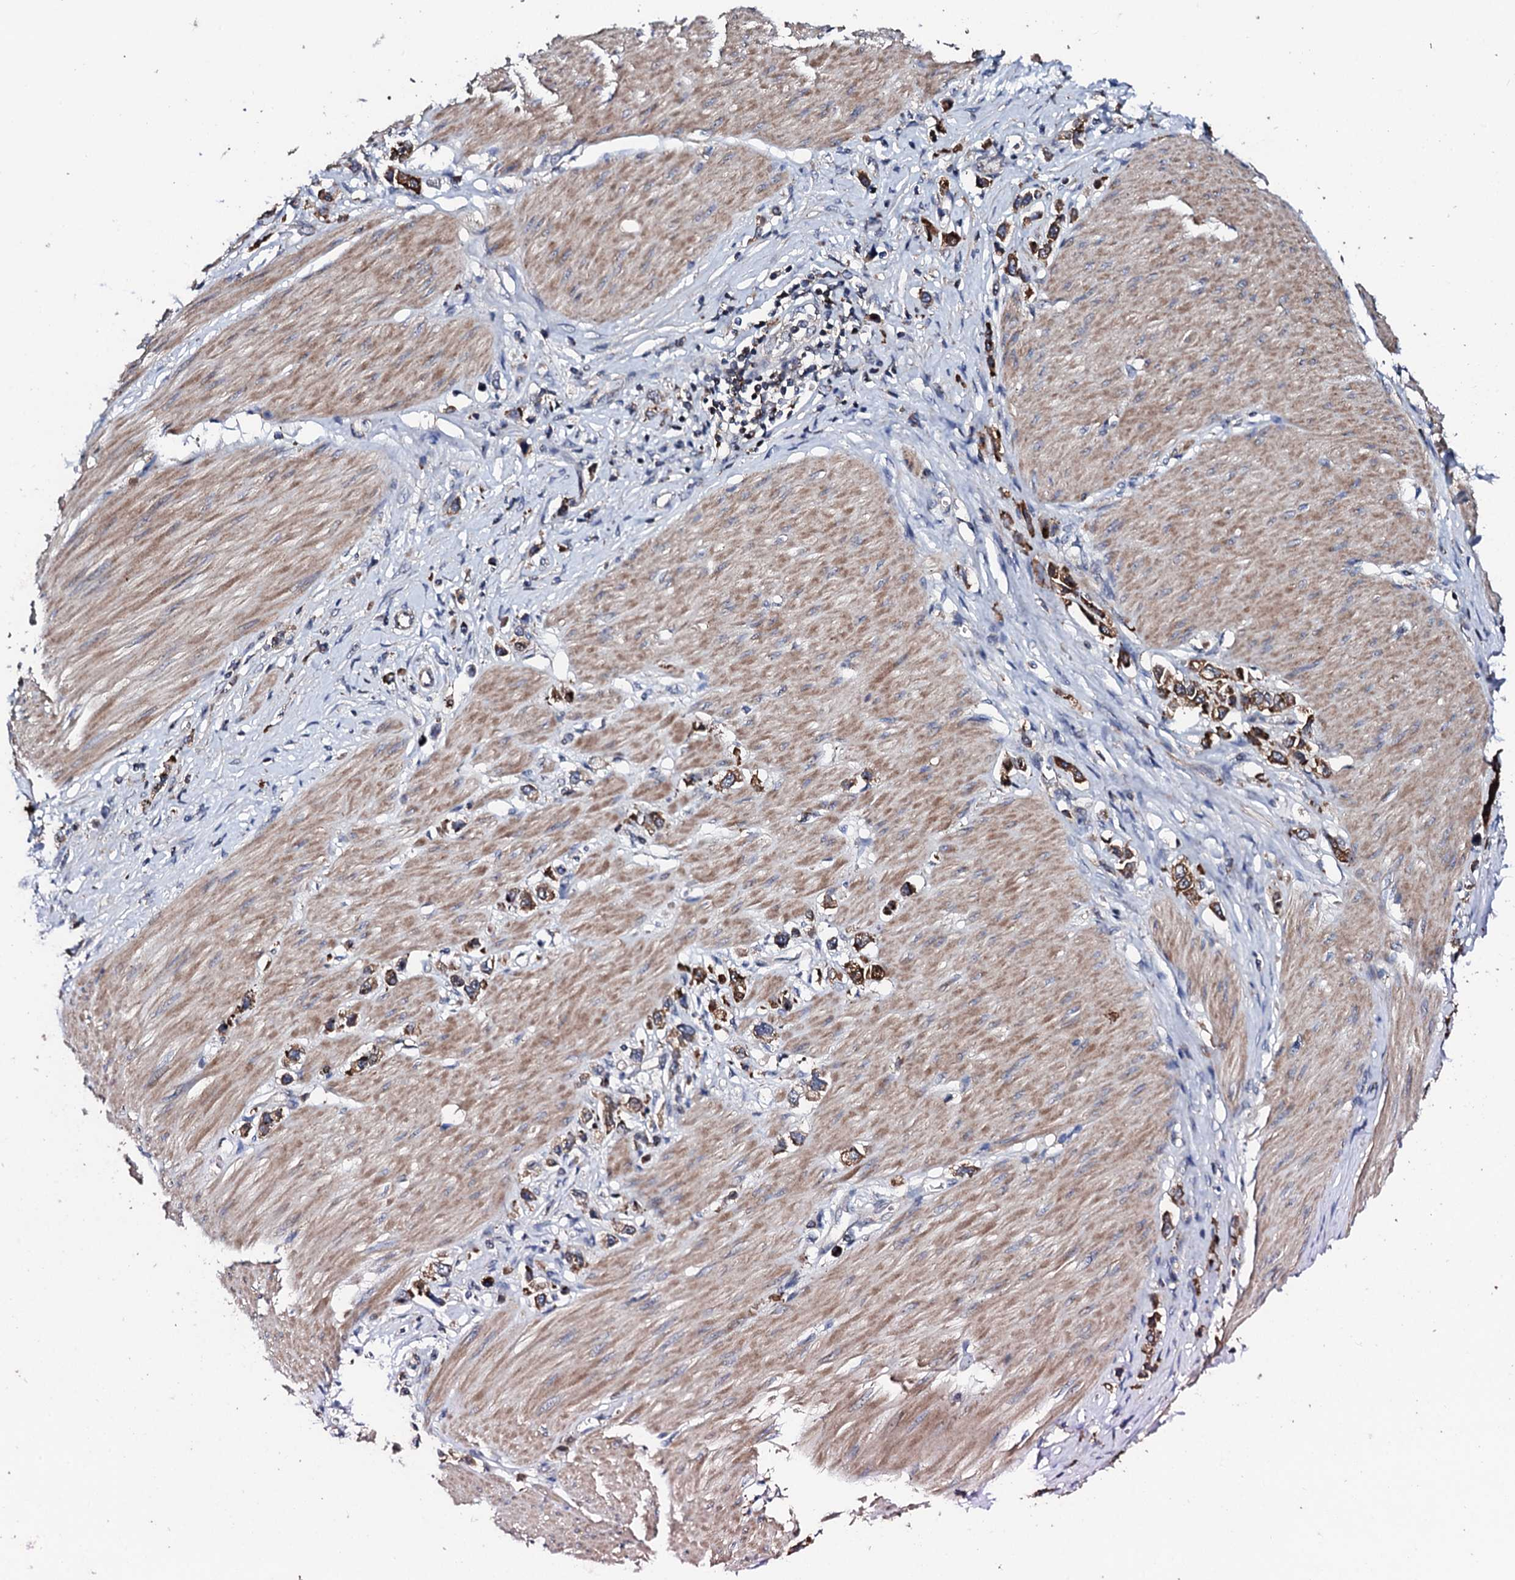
{"staining": {"intensity": "strong", "quantity": ">75%", "location": "cytoplasmic/membranous"}, "tissue": "stomach cancer", "cell_type": "Tumor cells", "image_type": "cancer", "snomed": [{"axis": "morphology", "description": "Normal tissue, NOS"}, {"axis": "morphology", "description": "Adenocarcinoma, NOS"}, {"axis": "topography", "description": "Stomach, upper"}, {"axis": "topography", "description": "Stomach"}], "caption": "Protein staining of adenocarcinoma (stomach) tissue shows strong cytoplasmic/membranous positivity in approximately >75% of tumor cells.", "gene": "GTPBP4", "patient": {"sex": "female", "age": 65}}